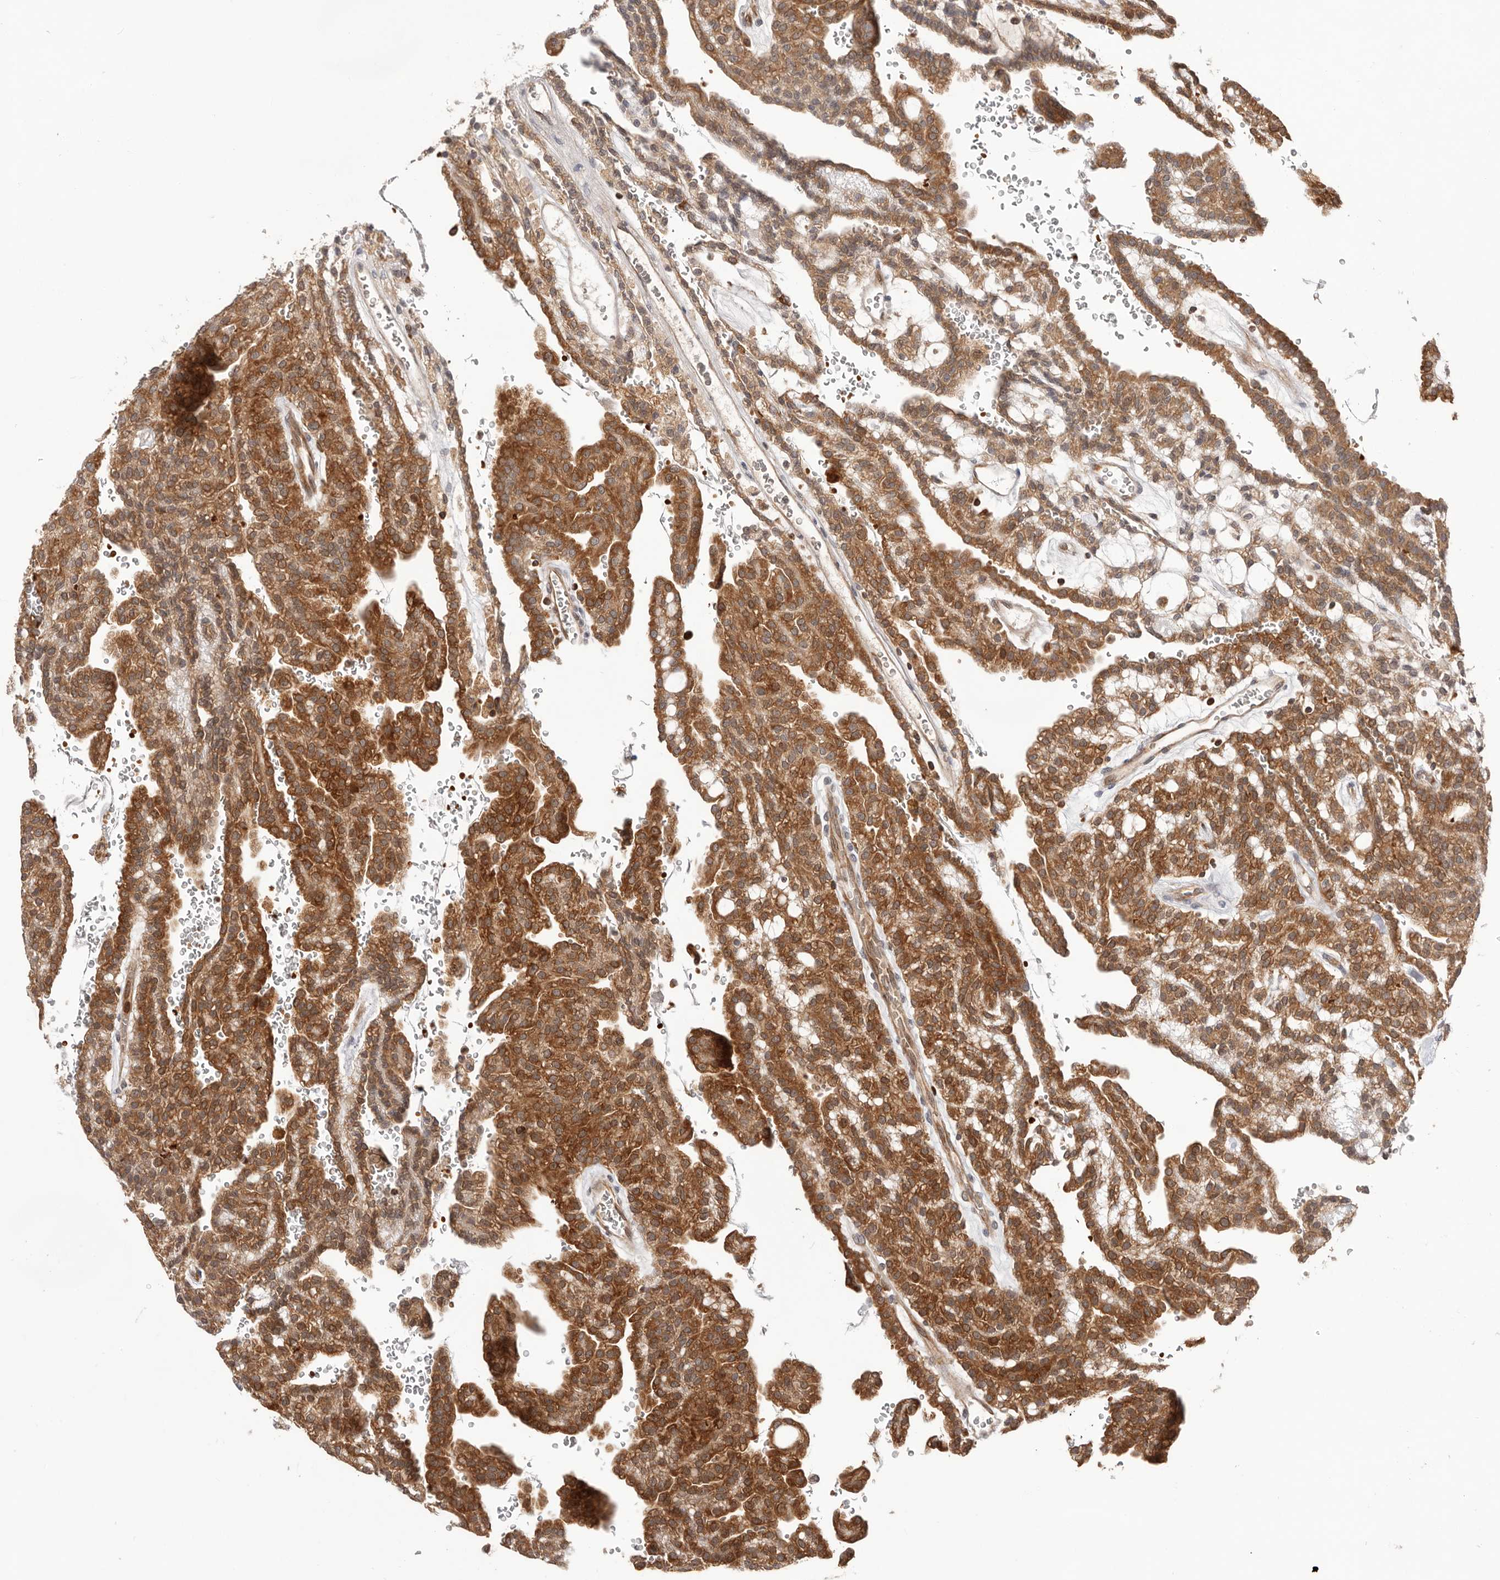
{"staining": {"intensity": "strong", "quantity": ">75%", "location": "cytoplasmic/membranous"}, "tissue": "renal cancer", "cell_type": "Tumor cells", "image_type": "cancer", "snomed": [{"axis": "morphology", "description": "Adenocarcinoma, NOS"}, {"axis": "topography", "description": "Kidney"}], "caption": "Human renal cancer (adenocarcinoma) stained for a protein (brown) exhibits strong cytoplasmic/membranous positive staining in approximately >75% of tumor cells.", "gene": "RNF213", "patient": {"sex": "male", "age": 63}}